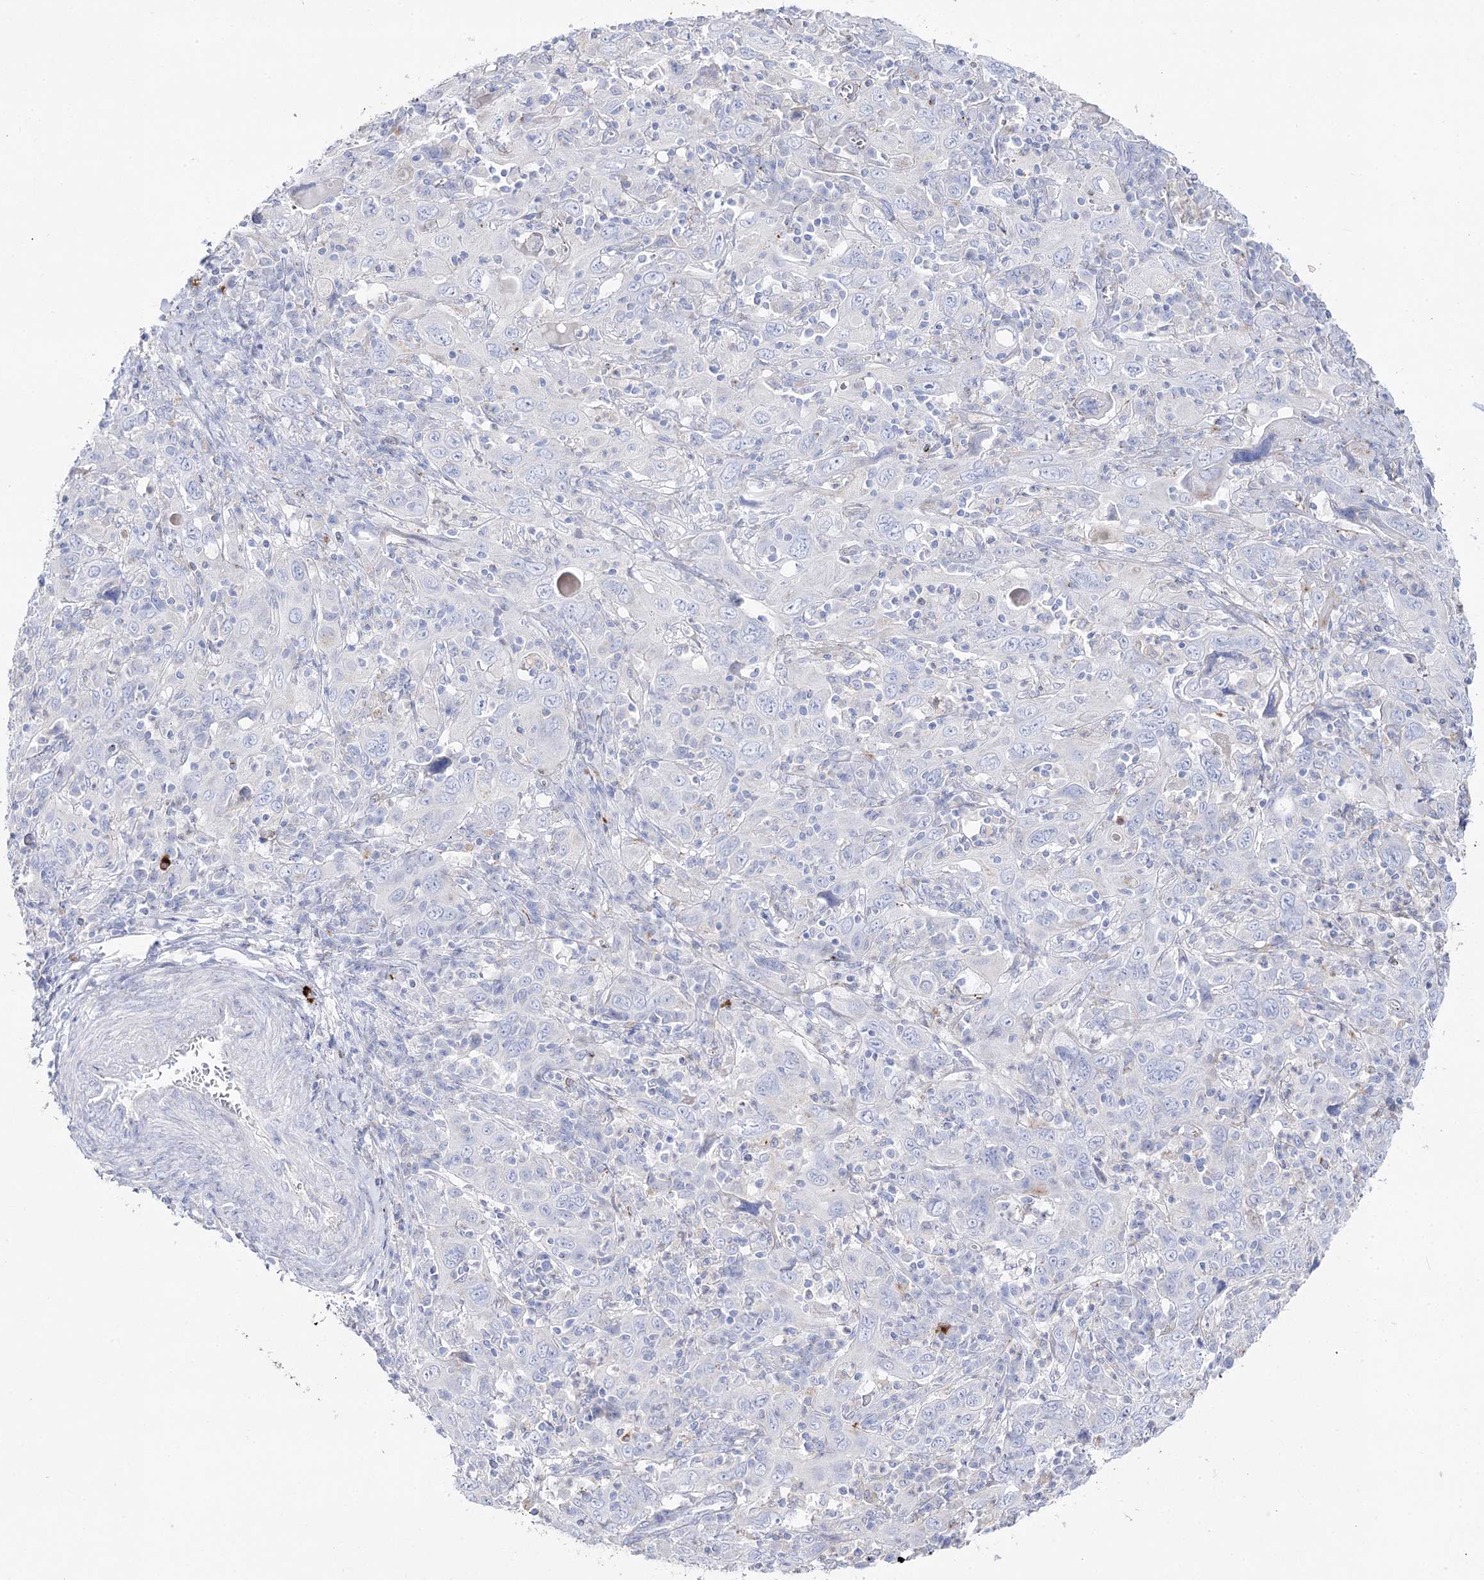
{"staining": {"intensity": "negative", "quantity": "none", "location": "none"}, "tissue": "cervical cancer", "cell_type": "Tumor cells", "image_type": "cancer", "snomed": [{"axis": "morphology", "description": "Squamous cell carcinoma, NOS"}, {"axis": "topography", "description": "Cervix"}], "caption": "IHC histopathology image of neoplastic tissue: cervical squamous cell carcinoma stained with DAB demonstrates no significant protein staining in tumor cells.", "gene": "SLC3A1", "patient": {"sex": "female", "age": 46}}